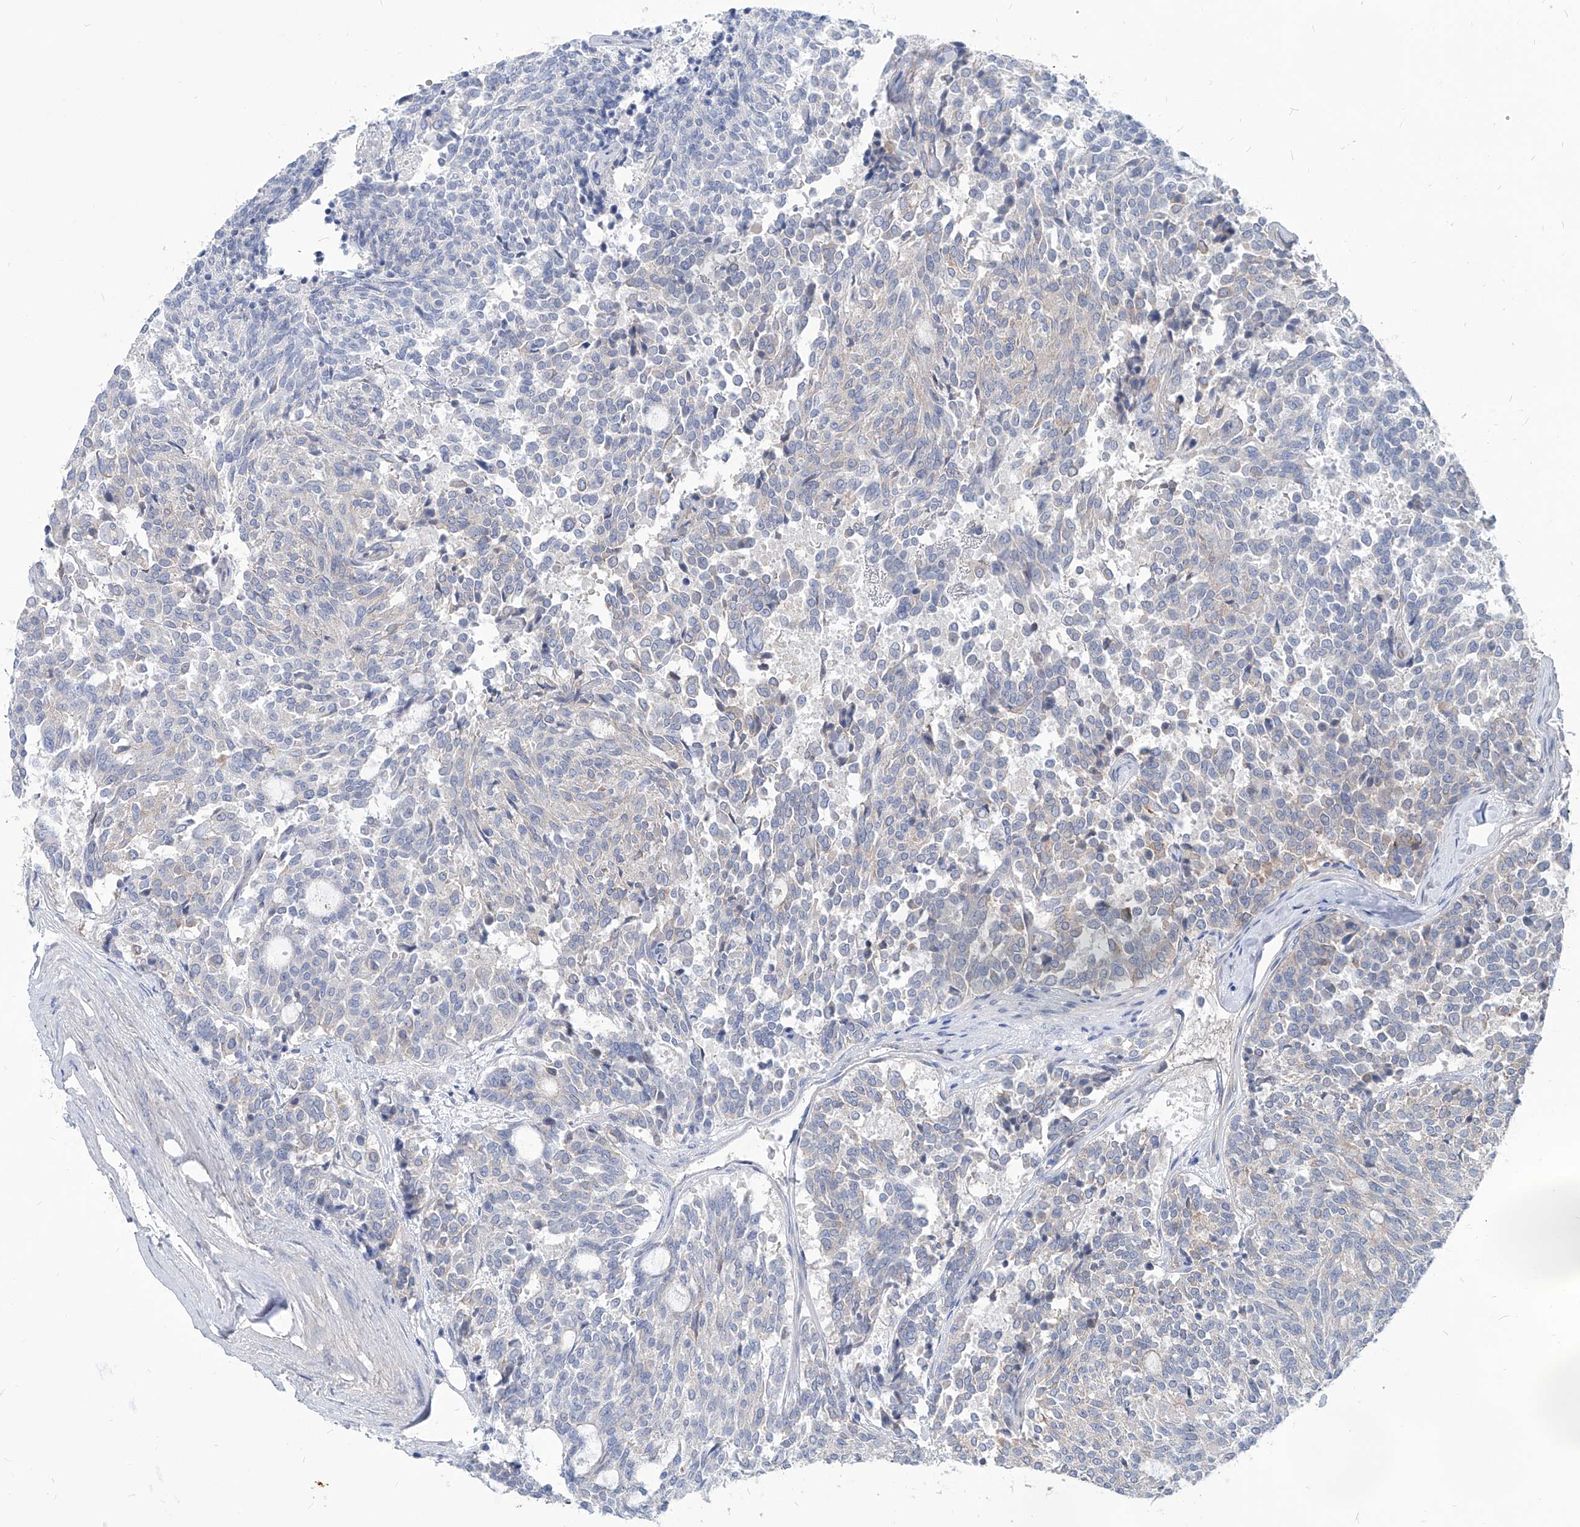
{"staining": {"intensity": "negative", "quantity": "none", "location": "none"}, "tissue": "carcinoid", "cell_type": "Tumor cells", "image_type": "cancer", "snomed": [{"axis": "morphology", "description": "Carcinoid, malignant, NOS"}, {"axis": "topography", "description": "Pancreas"}], "caption": "Micrograph shows no protein expression in tumor cells of carcinoid (malignant) tissue.", "gene": "AKAP10", "patient": {"sex": "female", "age": 54}}